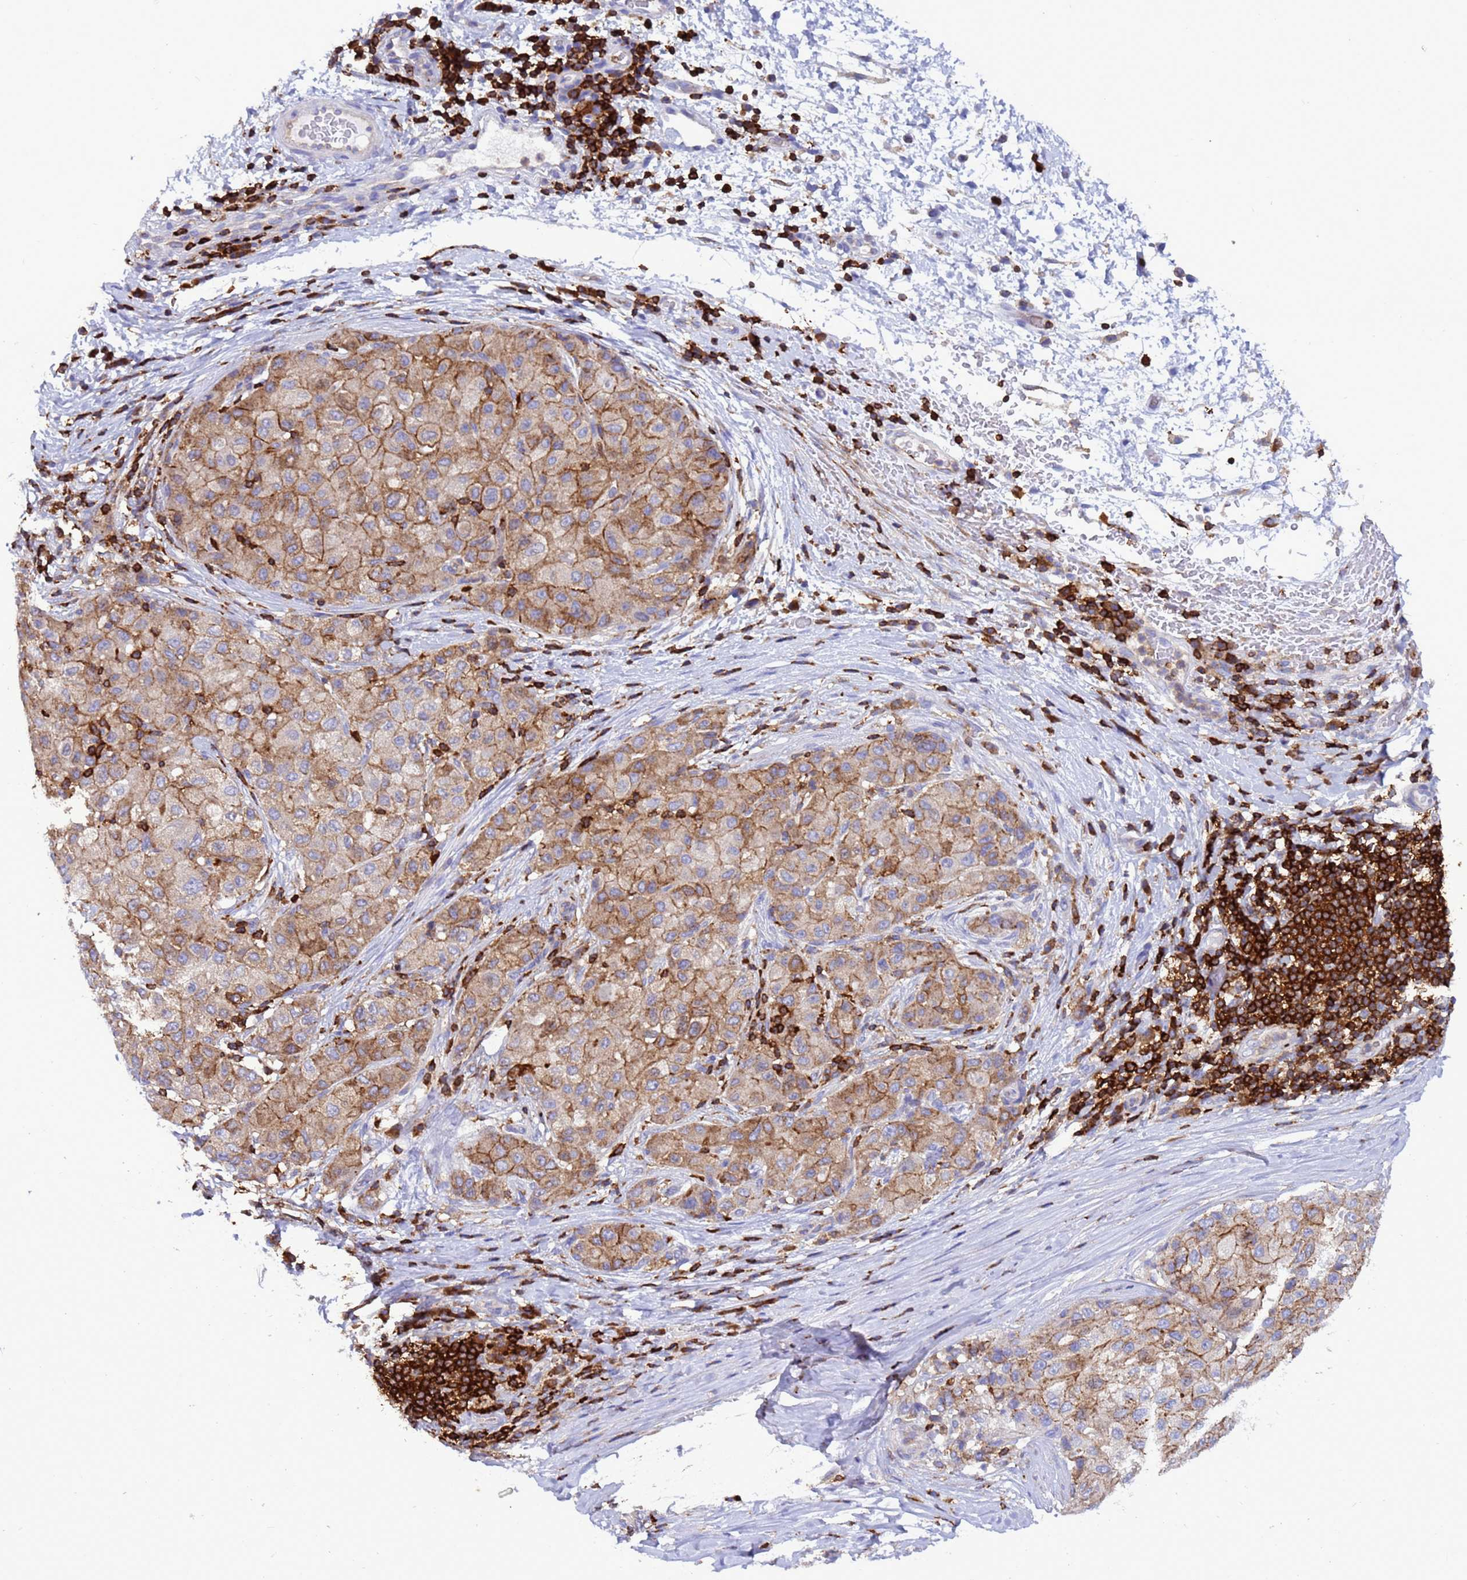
{"staining": {"intensity": "moderate", "quantity": "25%-75%", "location": "cytoplasmic/membranous"}, "tissue": "liver cancer", "cell_type": "Tumor cells", "image_type": "cancer", "snomed": [{"axis": "morphology", "description": "Carcinoma, Hepatocellular, NOS"}, {"axis": "topography", "description": "Liver"}], "caption": "A micrograph showing moderate cytoplasmic/membranous expression in approximately 25%-75% of tumor cells in hepatocellular carcinoma (liver), as visualized by brown immunohistochemical staining.", "gene": "EZR", "patient": {"sex": "male", "age": 80}}